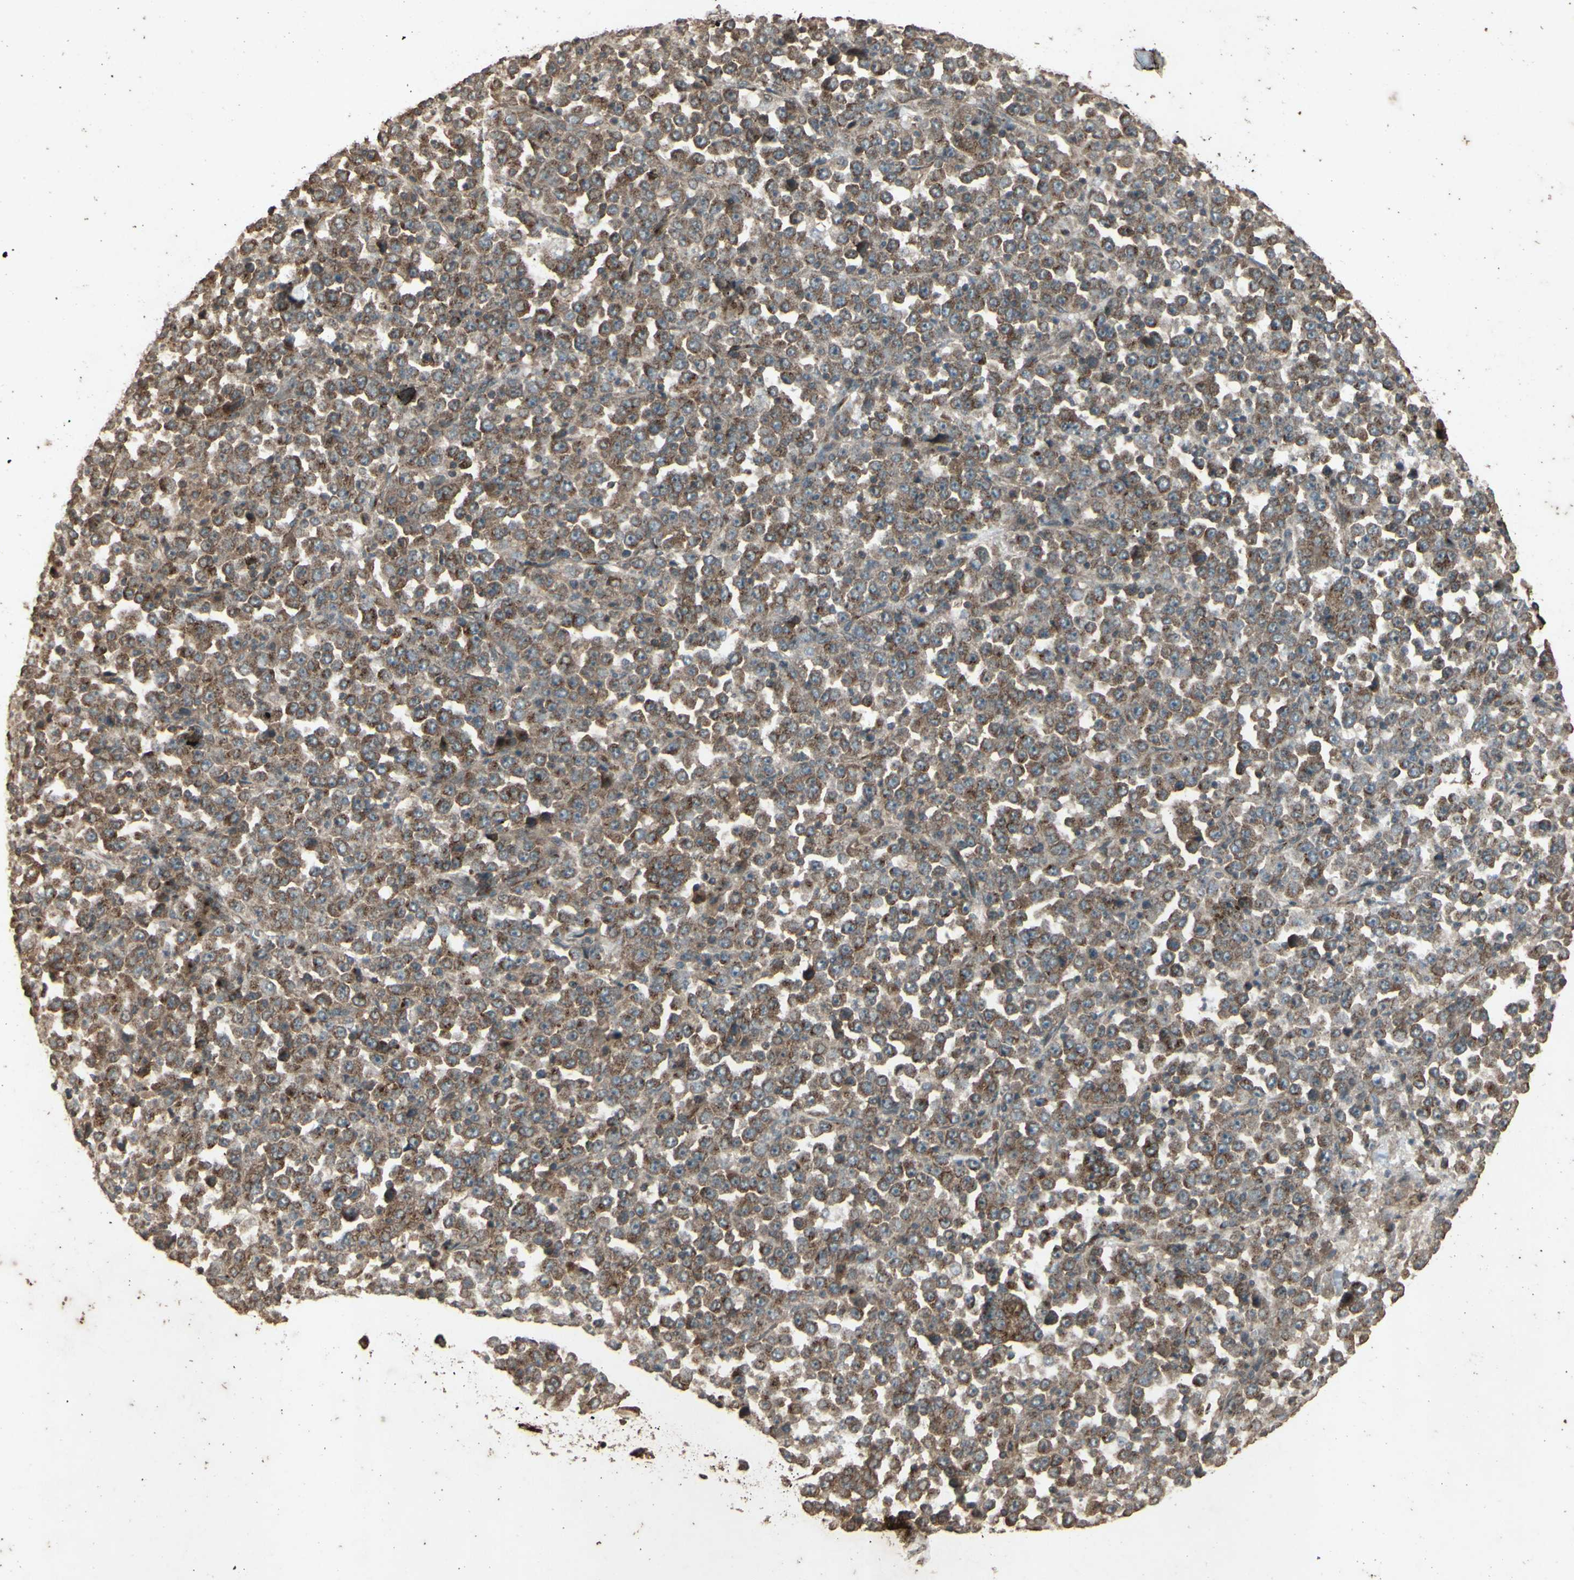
{"staining": {"intensity": "moderate", "quantity": ">75%", "location": "cytoplasmic/membranous"}, "tissue": "stomach cancer", "cell_type": "Tumor cells", "image_type": "cancer", "snomed": [{"axis": "morphology", "description": "Normal tissue, NOS"}, {"axis": "morphology", "description": "Adenocarcinoma, NOS"}, {"axis": "topography", "description": "Stomach, upper"}, {"axis": "topography", "description": "Stomach"}], "caption": "This is an image of IHC staining of adenocarcinoma (stomach), which shows moderate expression in the cytoplasmic/membranous of tumor cells.", "gene": "AP1G1", "patient": {"sex": "male", "age": 59}}